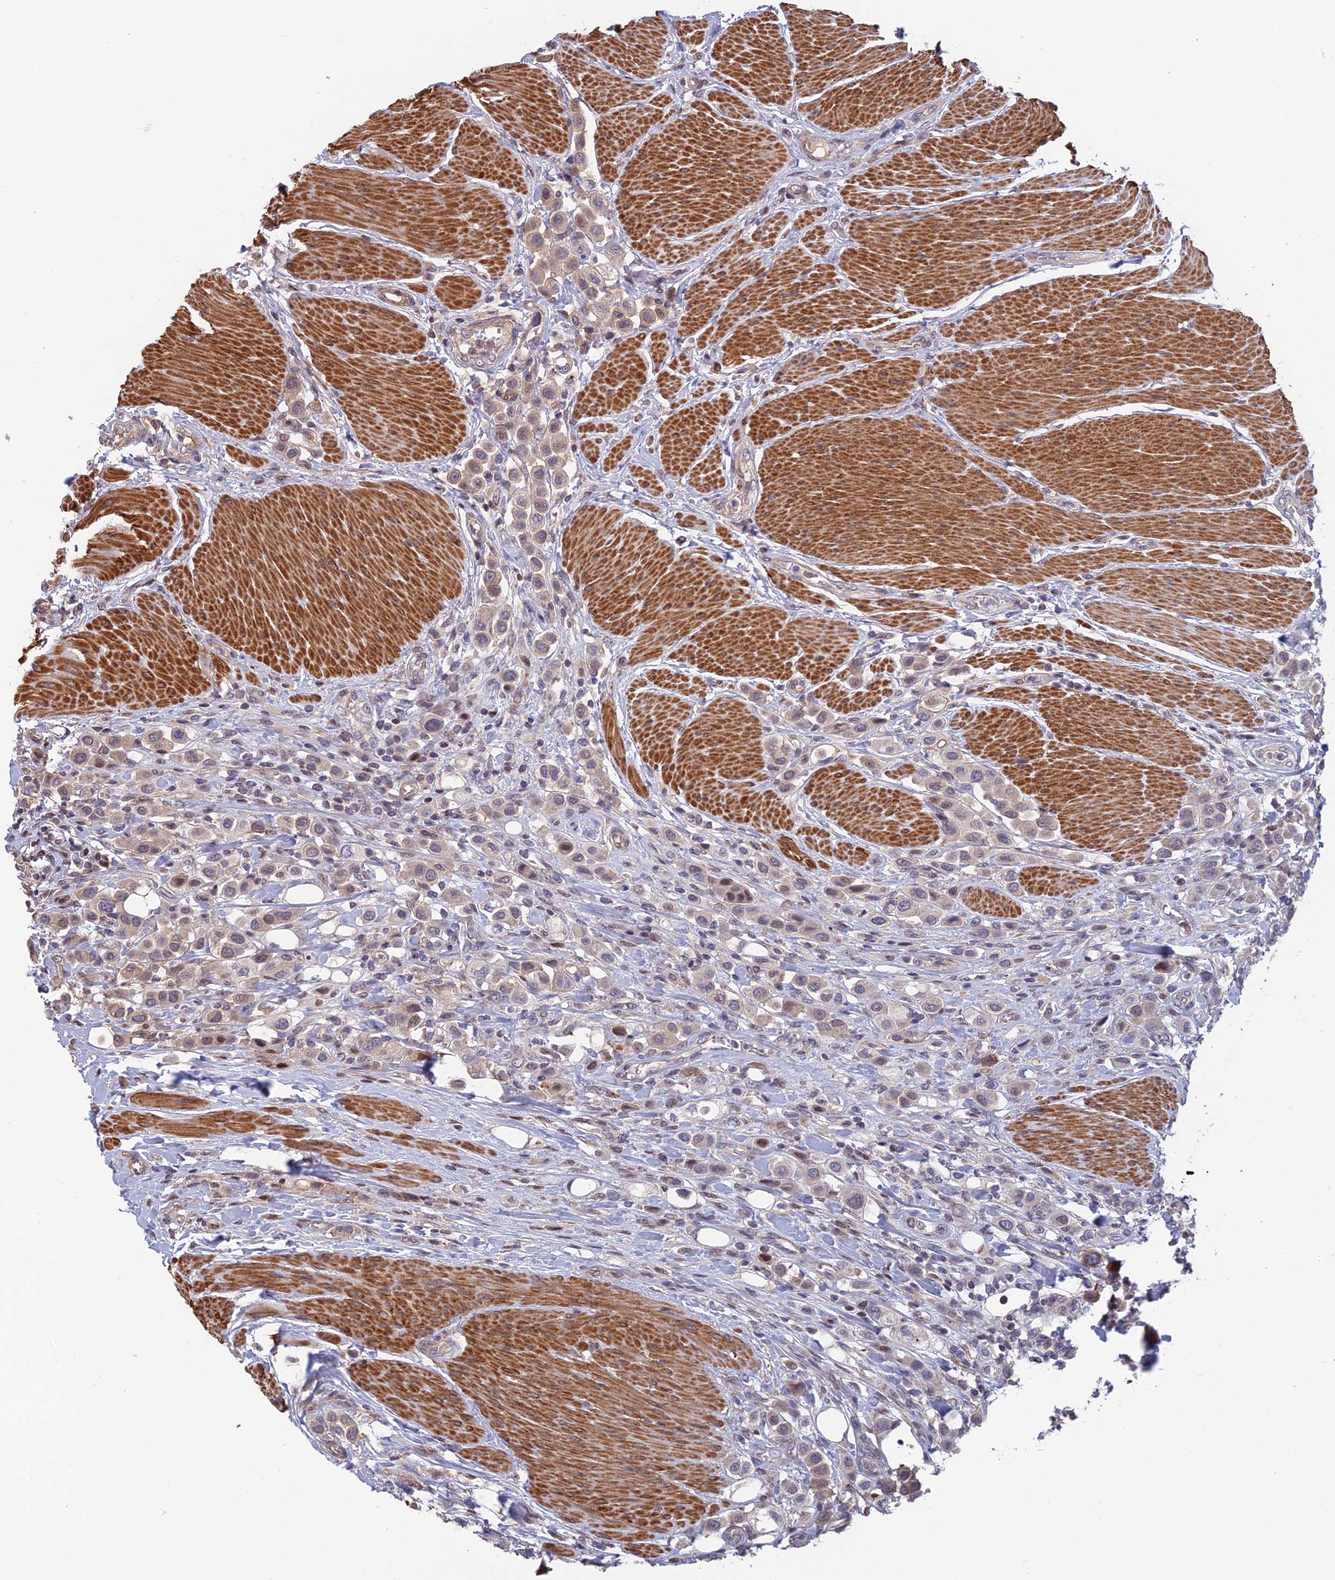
{"staining": {"intensity": "weak", "quantity": "25%-75%", "location": "cytoplasmic/membranous,nuclear"}, "tissue": "urothelial cancer", "cell_type": "Tumor cells", "image_type": "cancer", "snomed": [{"axis": "morphology", "description": "Urothelial carcinoma, High grade"}, {"axis": "topography", "description": "Urinary bladder"}], "caption": "IHC (DAB (3,3'-diaminobenzidine)) staining of human urothelial carcinoma (high-grade) demonstrates weak cytoplasmic/membranous and nuclear protein expression in approximately 25%-75% of tumor cells.", "gene": "CCDC183", "patient": {"sex": "male", "age": 50}}